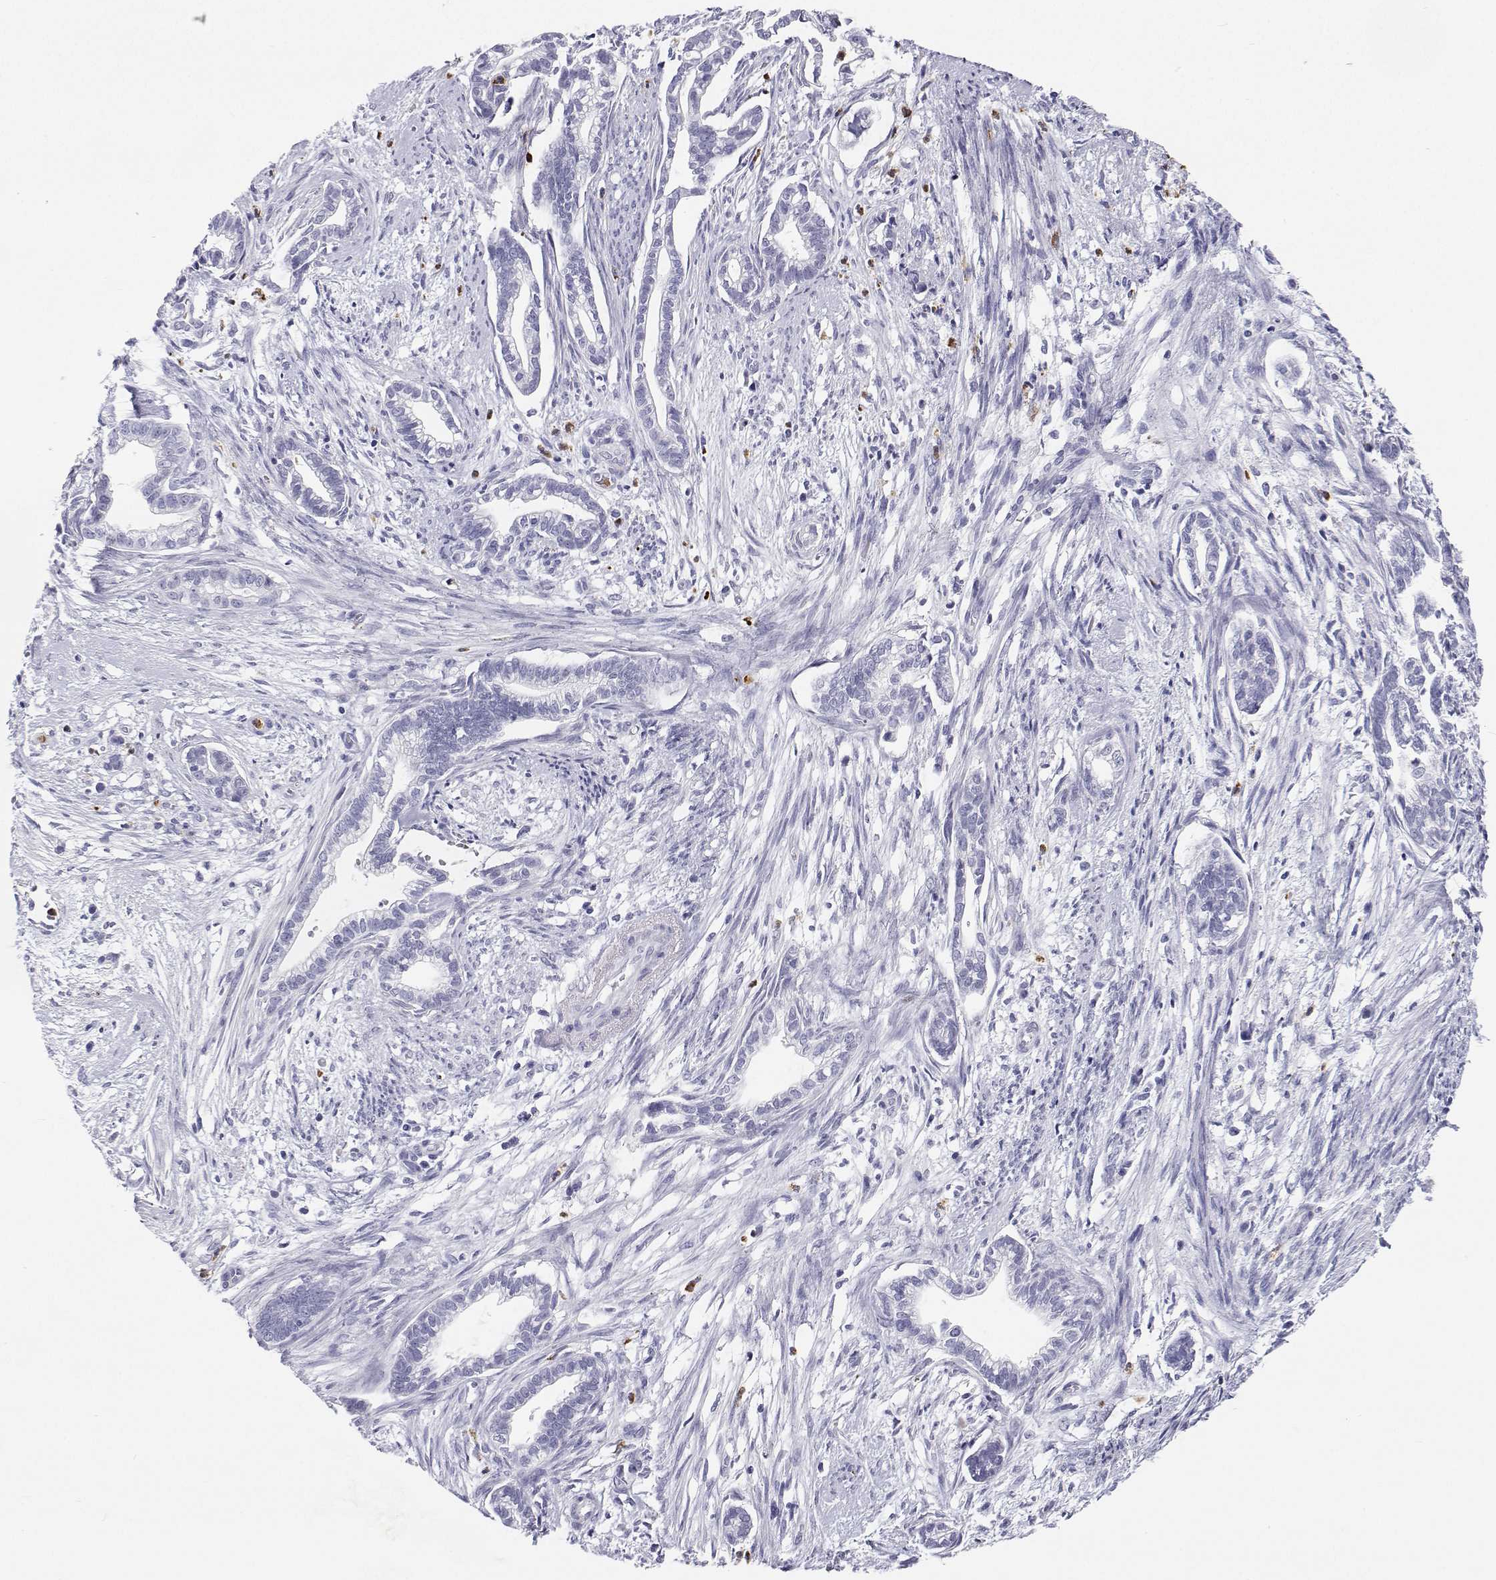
{"staining": {"intensity": "negative", "quantity": "none", "location": "none"}, "tissue": "cervical cancer", "cell_type": "Tumor cells", "image_type": "cancer", "snomed": [{"axis": "morphology", "description": "Adenocarcinoma, NOS"}, {"axis": "topography", "description": "Cervix"}], "caption": "High magnification brightfield microscopy of adenocarcinoma (cervical) stained with DAB (3,3'-diaminobenzidine) (brown) and counterstained with hematoxylin (blue): tumor cells show no significant positivity. (Stains: DAB (3,3'-diaminobenzidine) immunohistochemistry (IHC) with hematoxylin counter stain, Microscopy: brightfield microscopy at high magnification).", "gene": "SFTPB", "patient": {"sex": "female", "age": 62}}